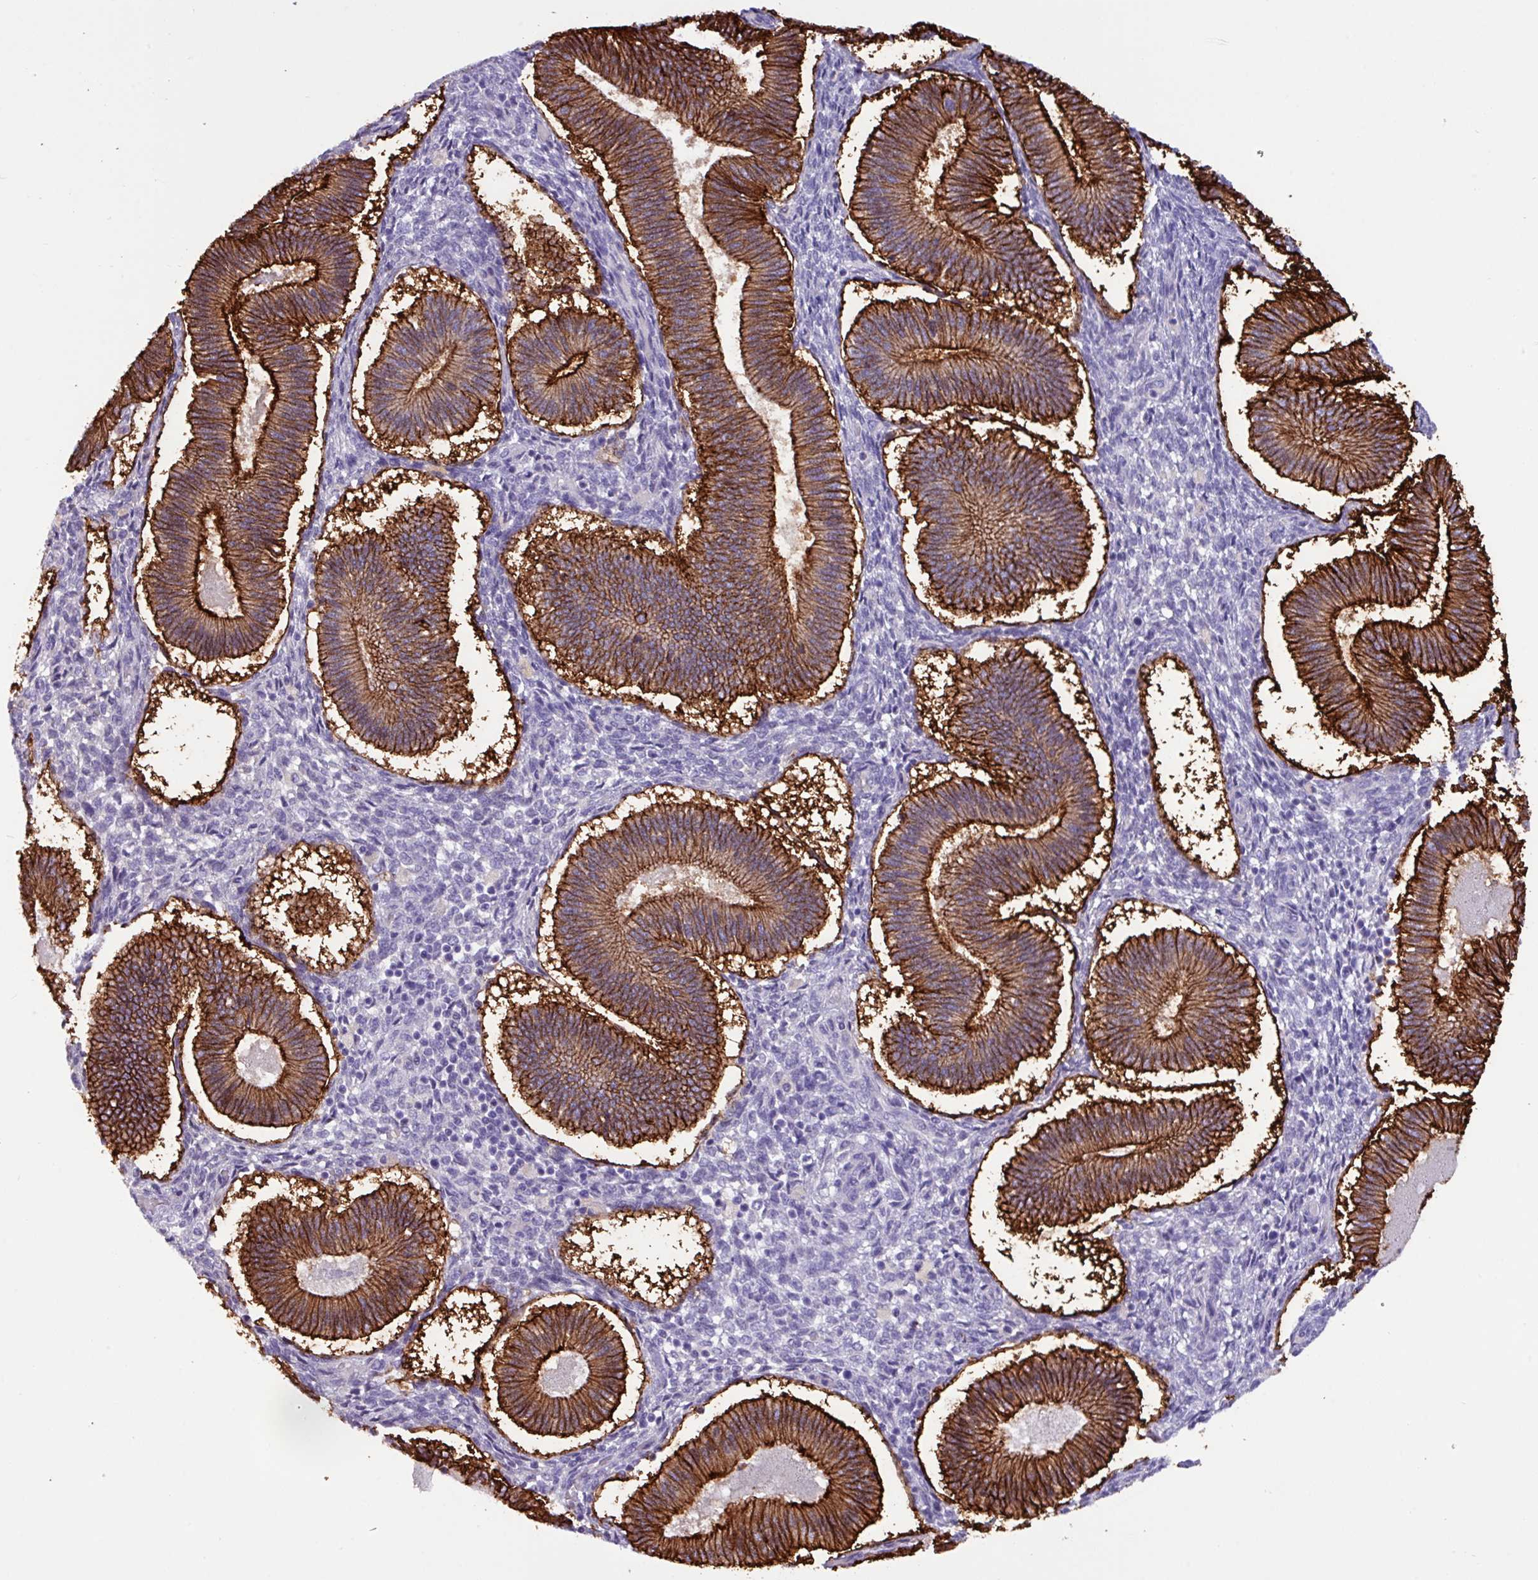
{"staining": {"intensity": "negative", "quantity": "none", "location": "none"}, "tissue": "endometrium", "cell_type": "Cells in endometrial stroma", "image_type": "normal", "snomed": [{"axis": "morphology", "description": "Normal tissue, NOS"}, {"axis": "topography", "description": "Endometrium"}], "caption": "The image demonstrates no staining of cells in endometrial stroma in benign endometrium.", "gene": "EPCAM", "patient": {"sex": "female", "age": 25}}